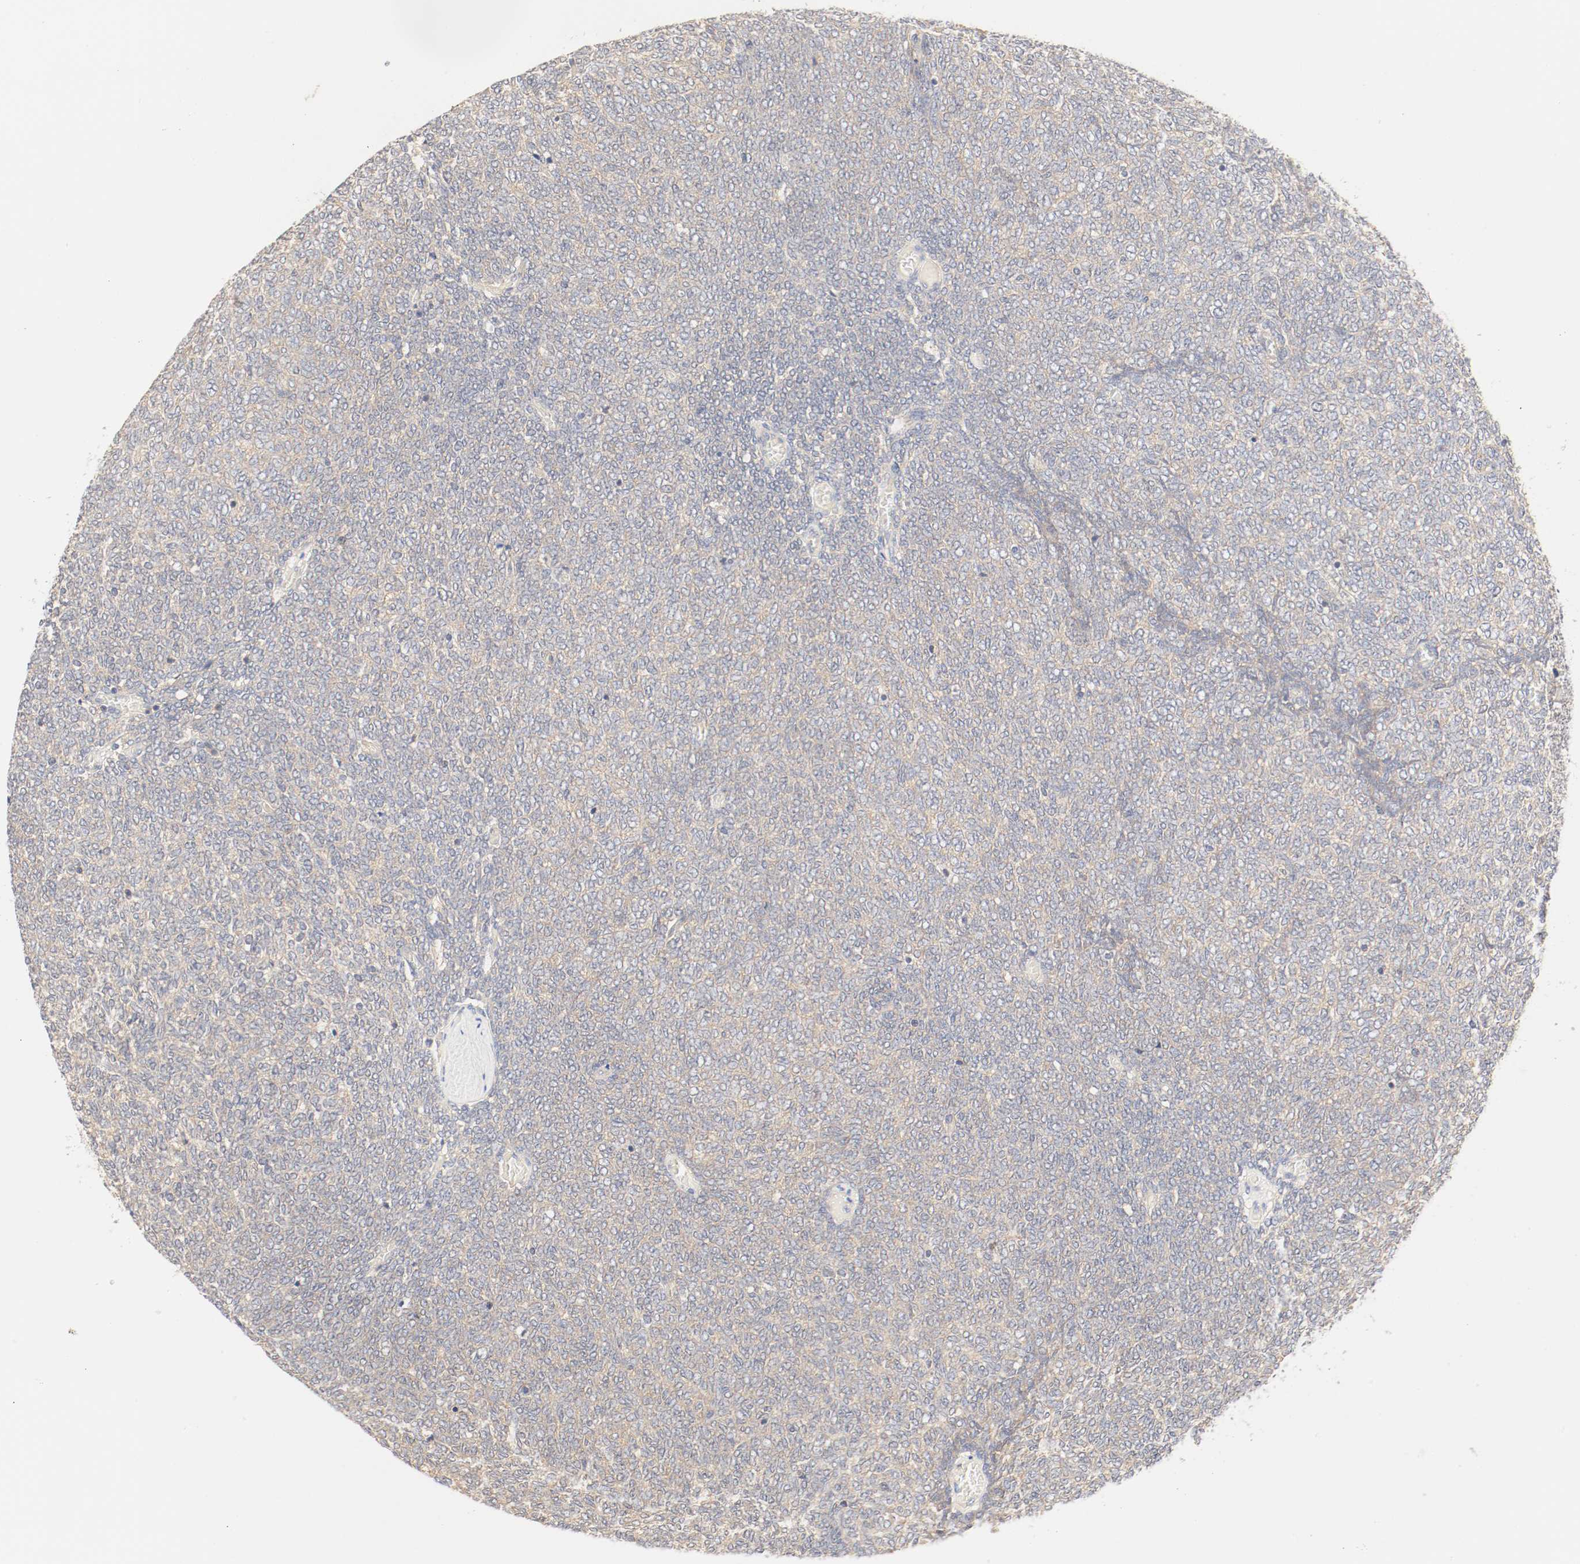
{"staining": {"intensity": "moderate", "quantity": ">75%", "location": "cytoplasmic/membranous"}, "tissue": "renal cancer", "cell_type": "Tumor cells", "image_type": "cancer", "snomed": [{"axis": "morphology", "description": "Neoplasm, malignant, NOS"}, {"axis": "topography", "description": "Kidney"}], "caption": "The photomicrograph displays immunohistochemical staining of renal malignant neoplasm. There is moderate cytoplasmic/membranous staining is present in approximately >75% of tumor cells. (DAB IHC with brightfield microscopy, high magnification).", "gene": "GIT1", "patient": {"sex": "male", "age": 28}}